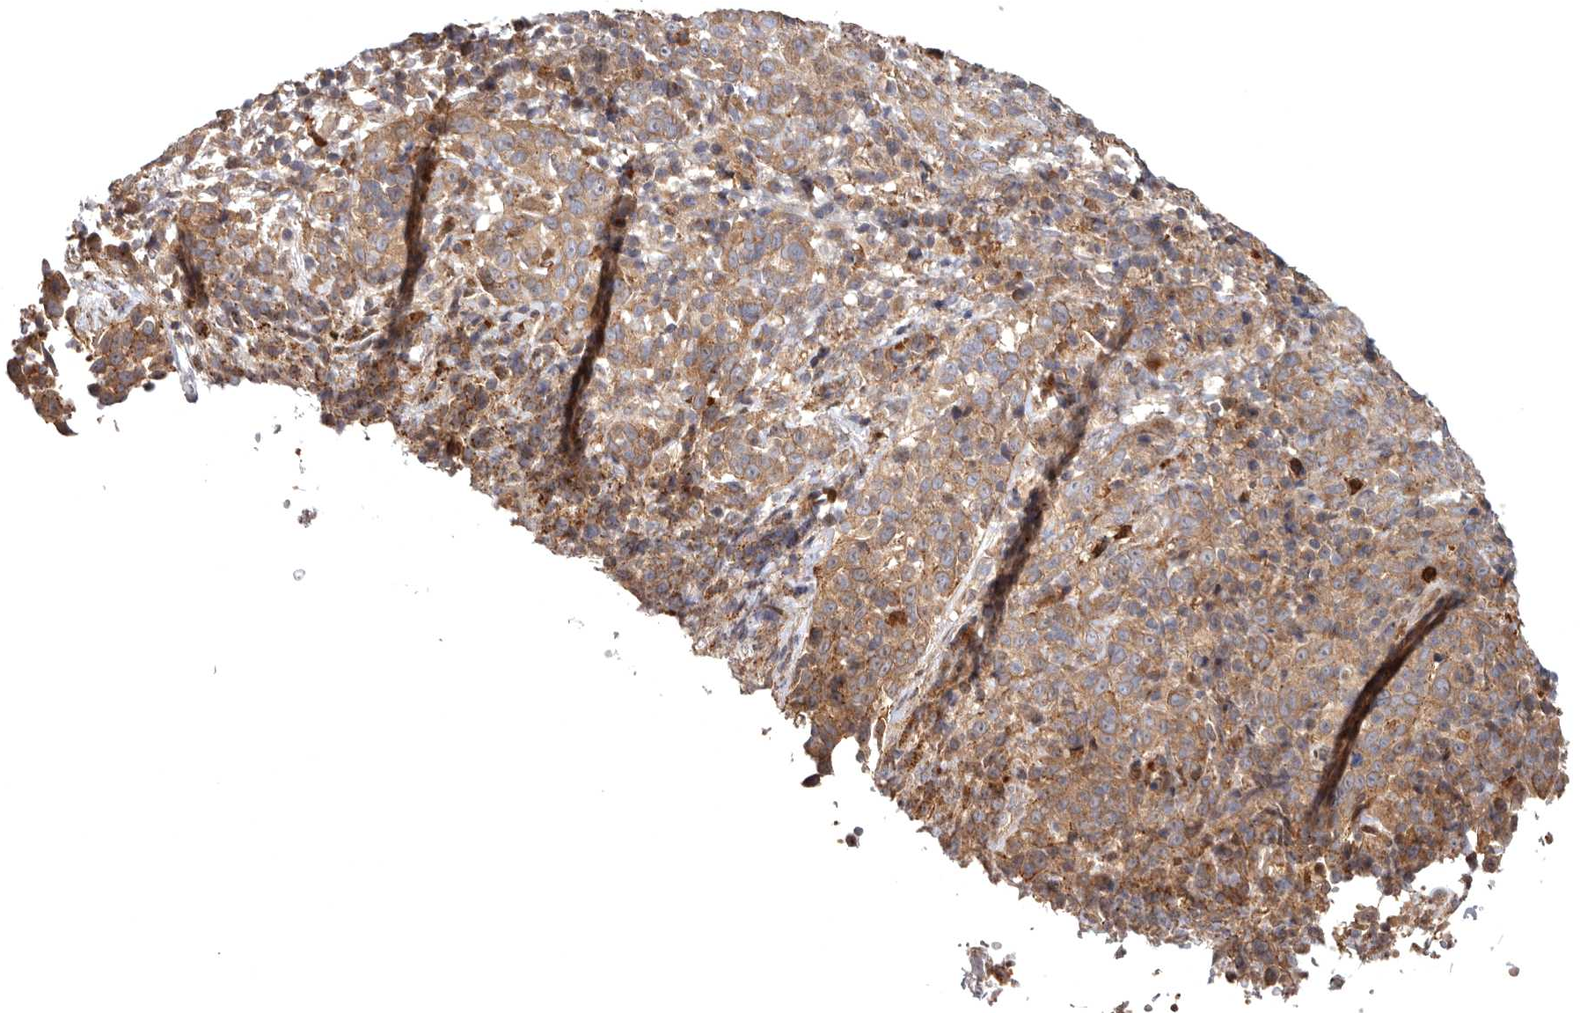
{"staining": {"intensity": "moderate", "quantity": ">75%", "location": "cytoplasmic/membranous"}, "tissue": "cervical cancer", "cell_type": "Tumor cells", "image_type": "cancer", "snomed": [{"axis": "morphology", "description": "Squamous cell carcinoma, NOS"}, {"axis": "topography", "description": "Cervix"}], "caption": "High-magnification brightfield microscopy of cervical squamous cell carcinoma stained with DAB (3,3'-diaminobenzidine) (brown) and counterstained with hematoxylin (blue). tumor cells exhibit moderate cytoplasmic/membranous positivity is seen in about>75% of cells.", "gene": "FGFR4", "patient": {"sex": "female", "age": 46}}